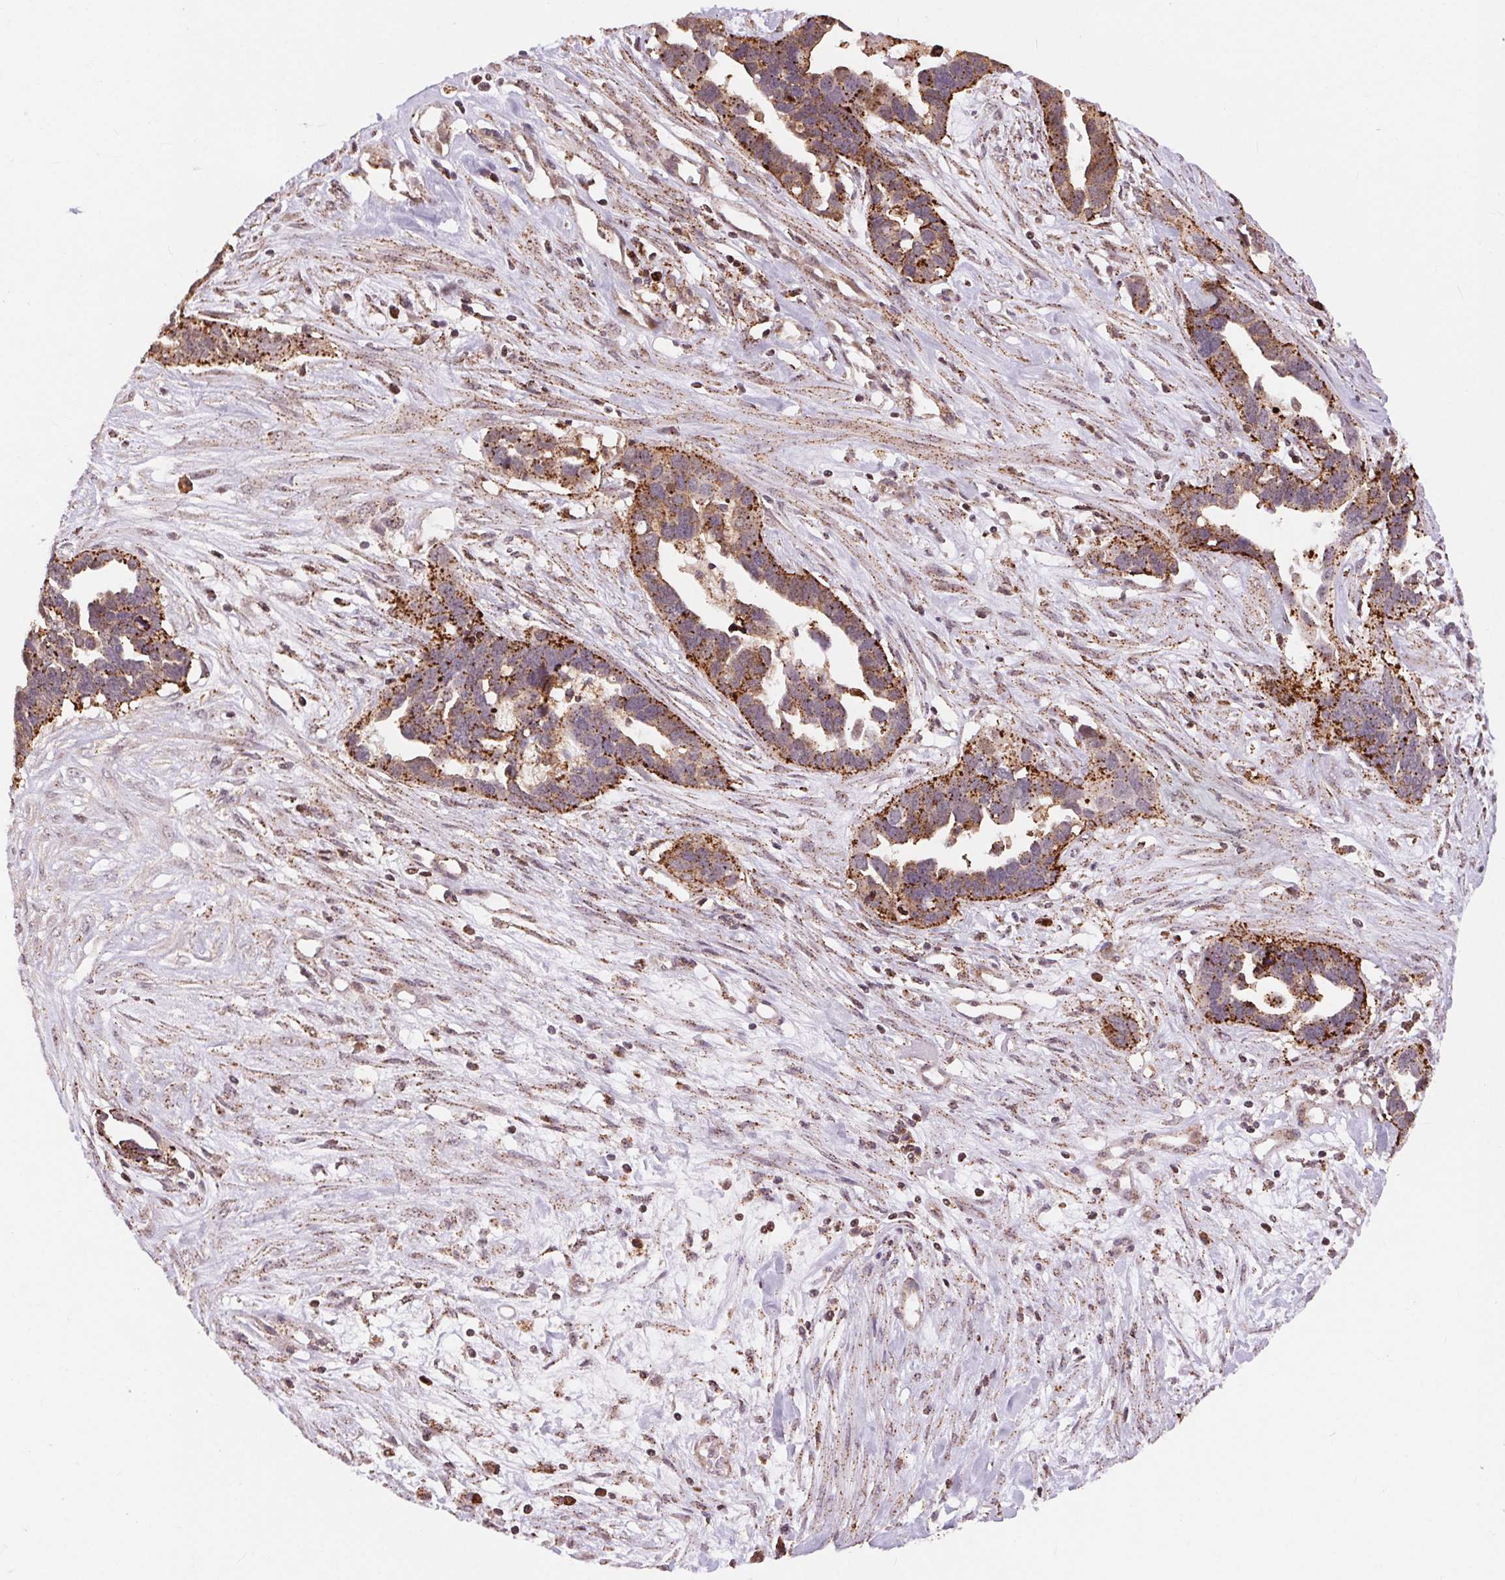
{"staining": {"intensity": "strong", "quantity": "25%-75%", "location": "cytoplasmic/membranous"}, "tissue": "ovarian cancer", "cell_type": "Tumor cells", "image_type": "cancer", "snomed": [{"axis": "morphology", "description": "Cystadenocarcinoma, serous, NOS"}, {"axis": "topography", "description": "Ovary"}], "caption": "Immunohistochemistry of ovarian serous cystadenocarcinoma shows high levels of strong cytoplasmic/membranous positivity in approximately 25%-75% of tumor cells.", "gene": "CHMP4B", "patient": {"sex": "female", "age": 54}}